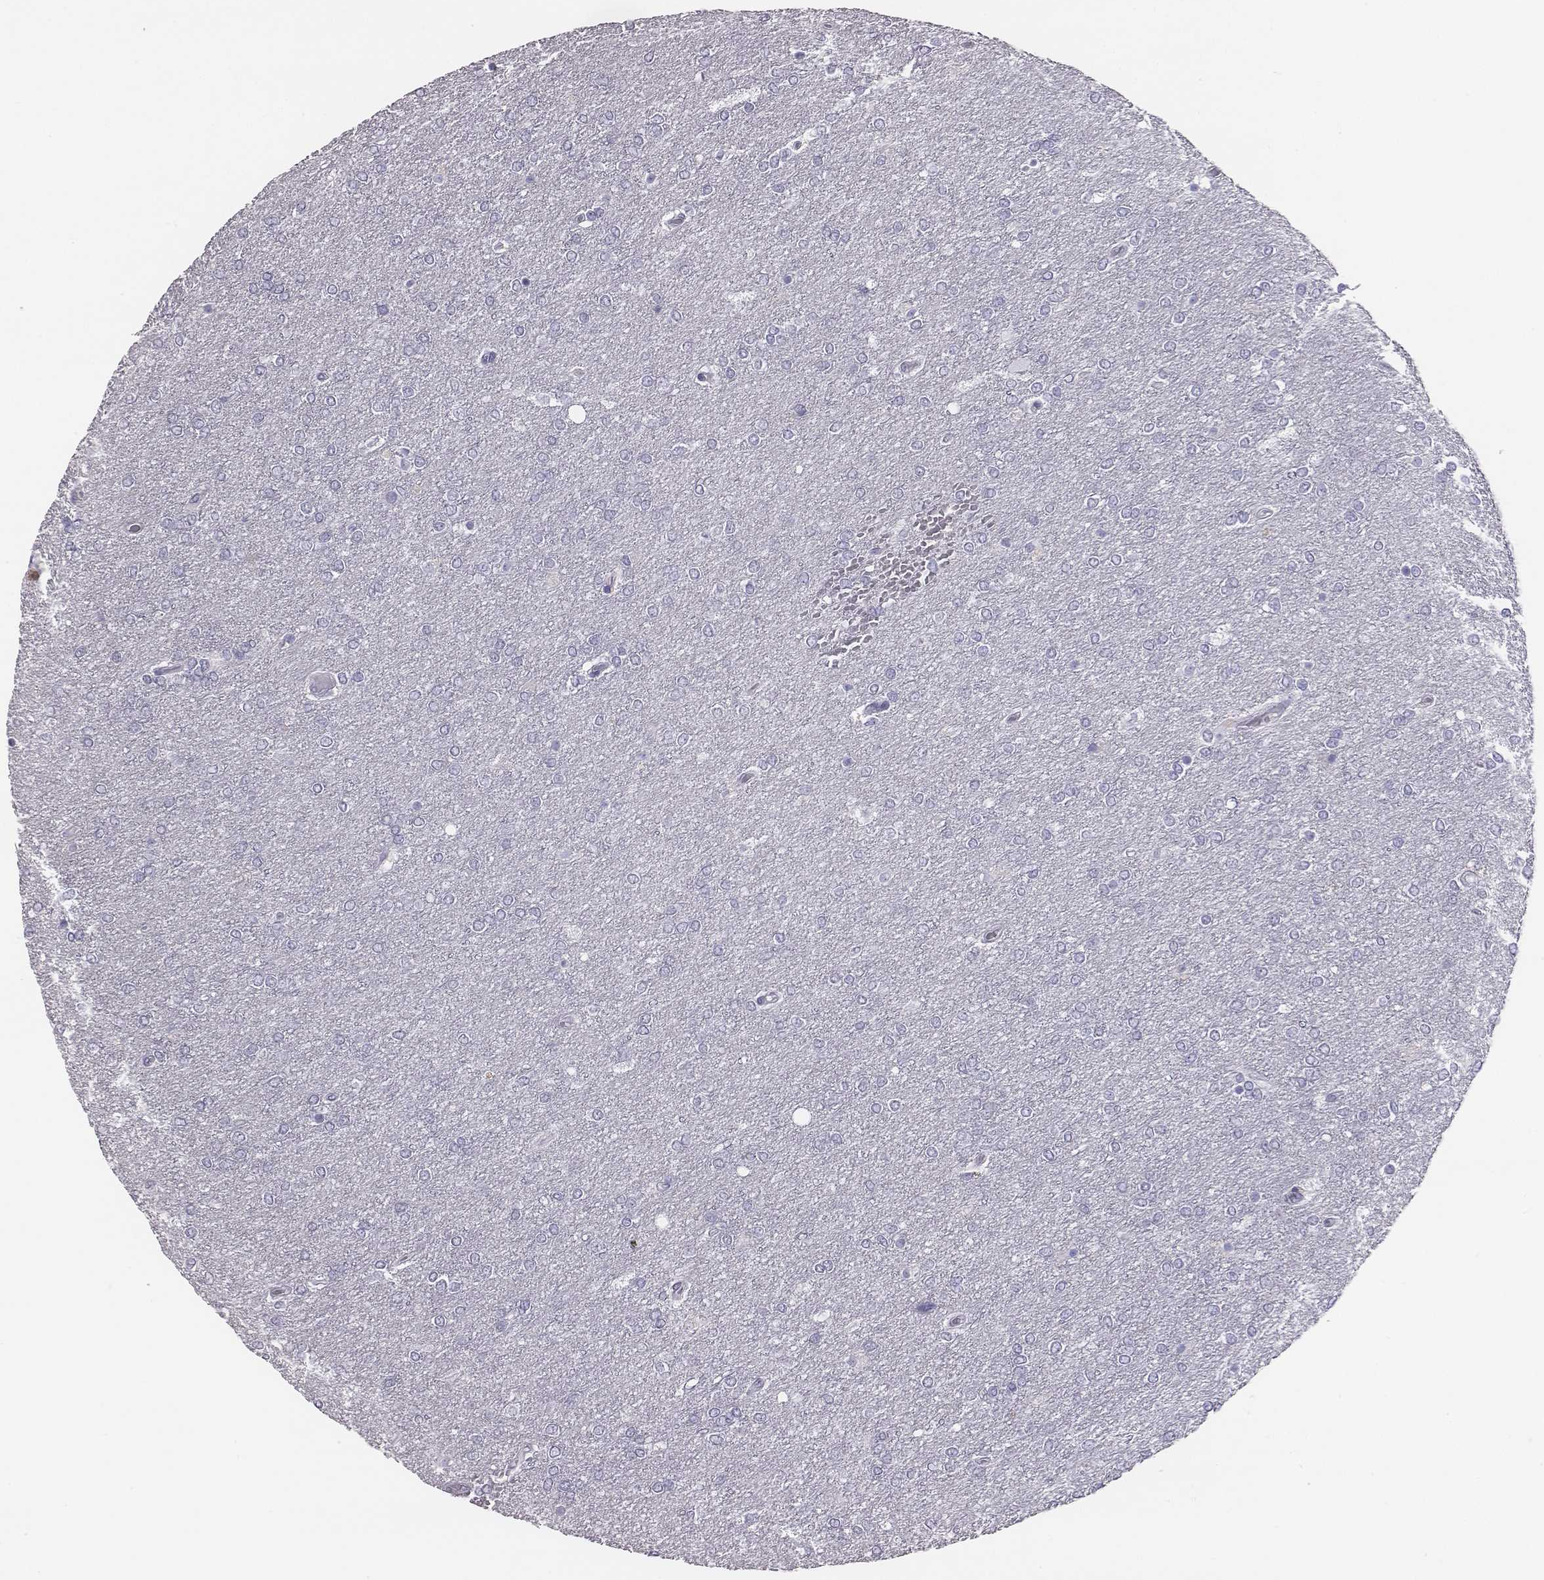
{"staining": {"intensity": "negative", "quantity": "none", "location": "none"}, "tissue": "glioma", "cell_type": "Tumor cells", "image_type": "cancer", "snomed": [{"axis": "morphology", "description": "Glioma, malignant, High grade"}, {"axis": "topography", "description": "Brain"}], "caption": "The histopathology image shows no significant expression in tumor cells of glioma.", "gene": "ACOD1", "patient": {"sex": "female", "age": 61}}